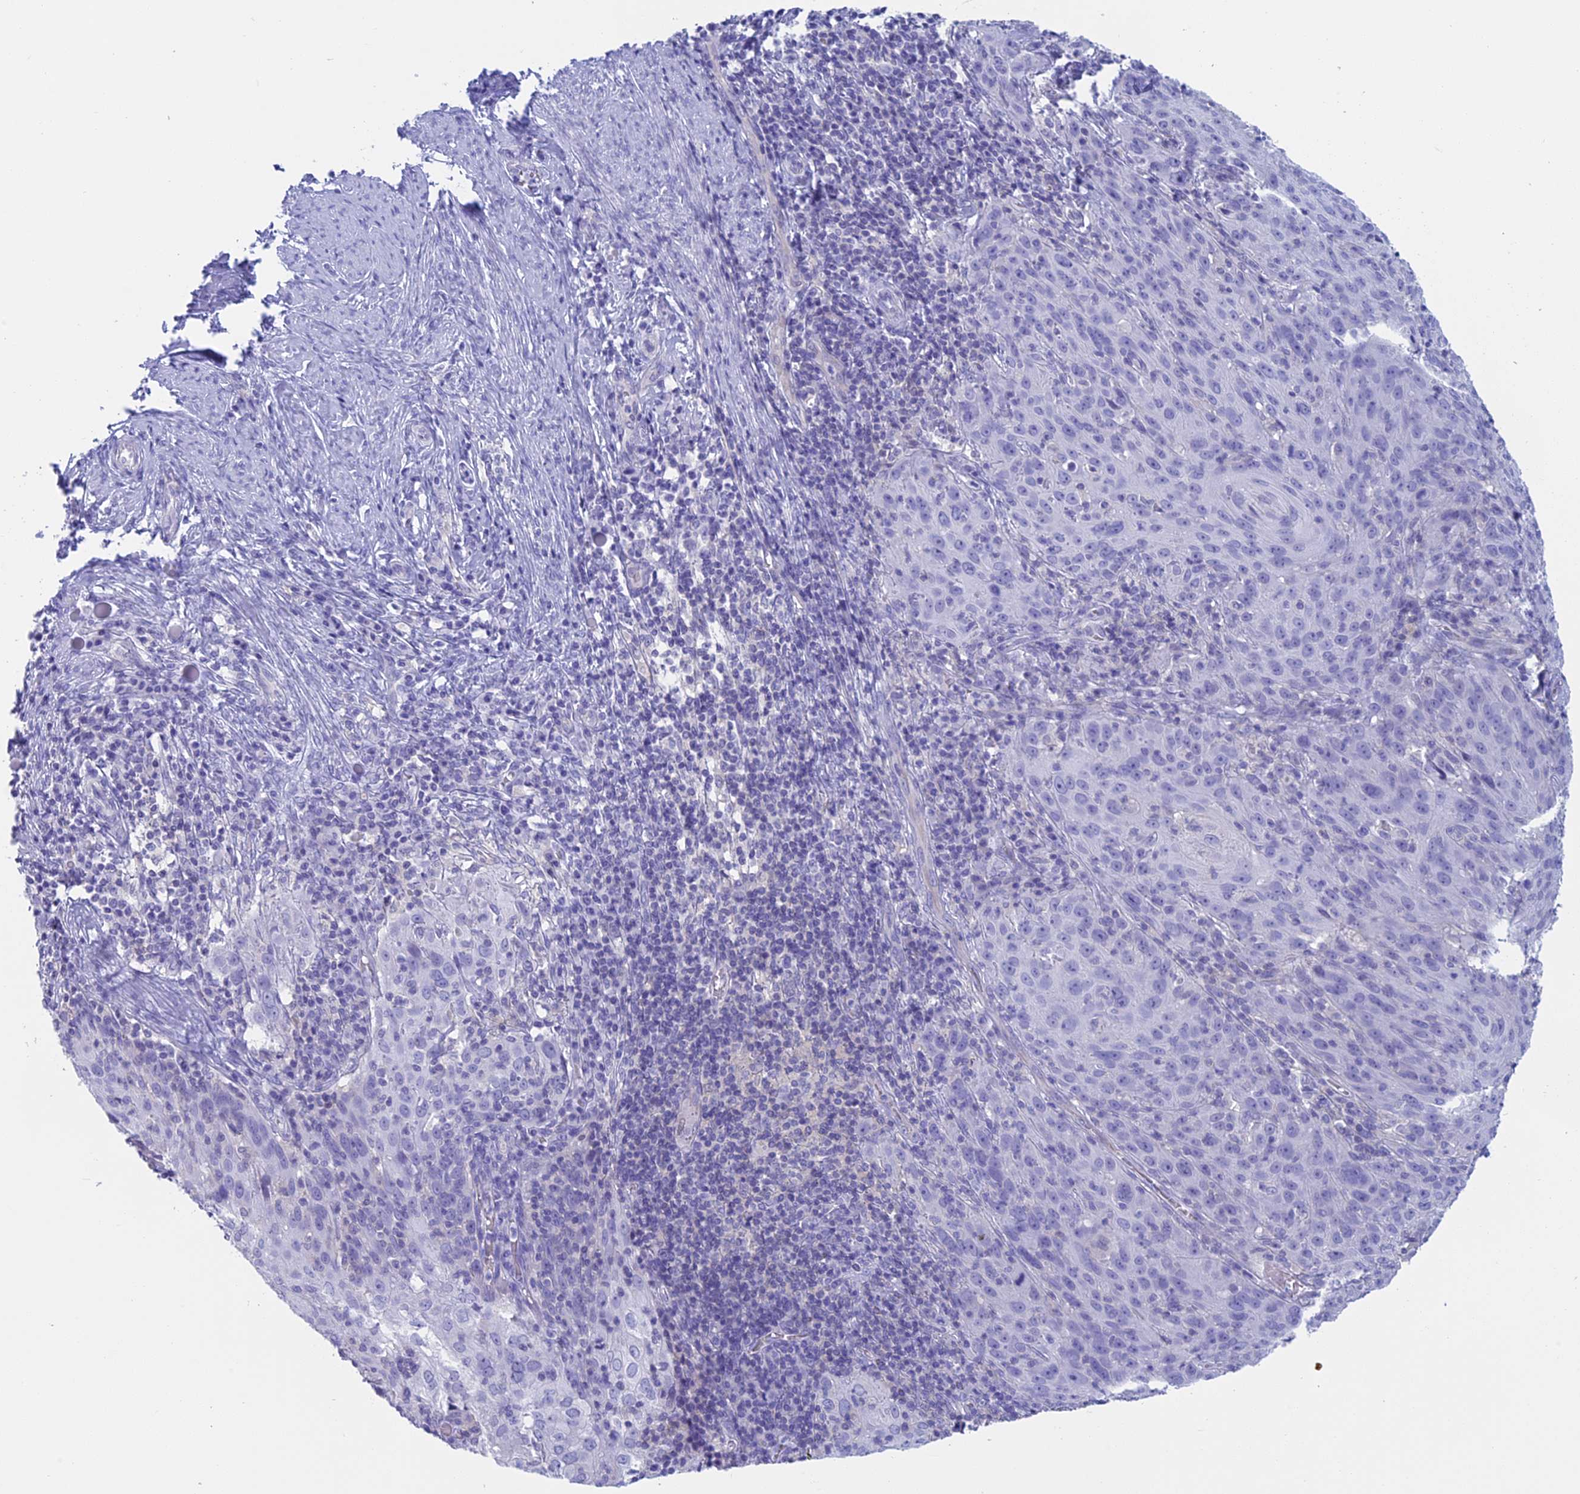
{"staining": {"intensity": "negative", "quantity": "none", "location": "none"}, "tissue": "cervical cancer", "cell_type": "Tumor cells", "image_type": "cancer", "snomed": [{"axis": "morphology", "description": "Squamous cell carcinoma, NOS"}, {"axis": "topography", "description": "Cervix"}], "caption": "Cervical cancer (squamous cell carcinoma) was stained to show a protein in brown. There is no significant positivity in tumor cells.", "gene": "RP1", "patient": {"sex": "female", "age": 50}}